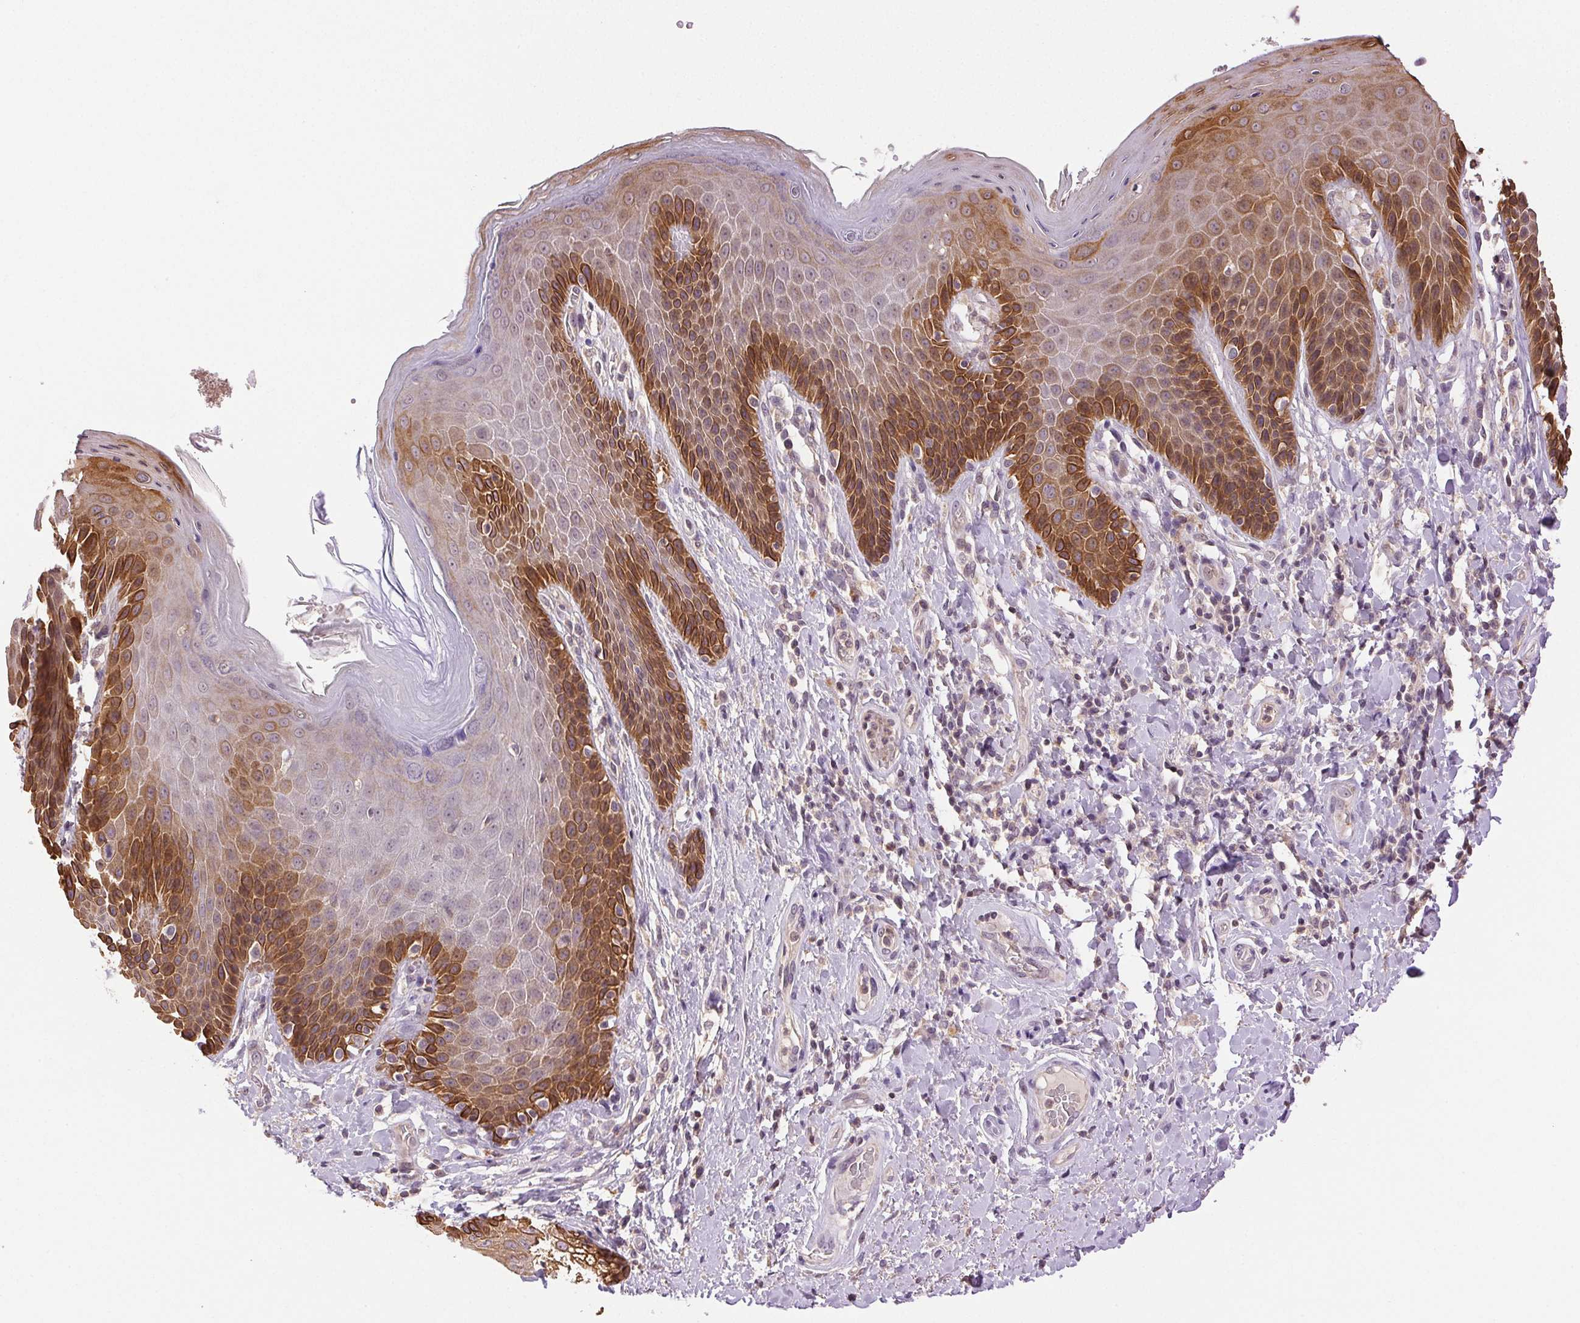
{"staining": {"intensity": "strong", "quantity": "25%-75%", "location": "cytoplasmic/membranous"}, "tissue": "skin", "cell_type": "Epidermal cells", "image_type": "normal", "snomed": [{"axis": "morphology", "description": "Normal tissue, NOS"}, {"axis": "topography", "description": "Anal"}, {"axis": "topography", "description": "Peripheral nerve tissue"}], "caption": "An immunohistochemistry micrograph of unremarkable tissue is shown. Protein staining in brown labels strong cytoplasmic/membranous positivity in skin within epidermal cells. Using DAB (brown) and hematoxylin (blue) stains, captured at high magnification using brightfield microscopy.", "gene": "TMEM253", "patient": {"sex": "male", "age": 51}}